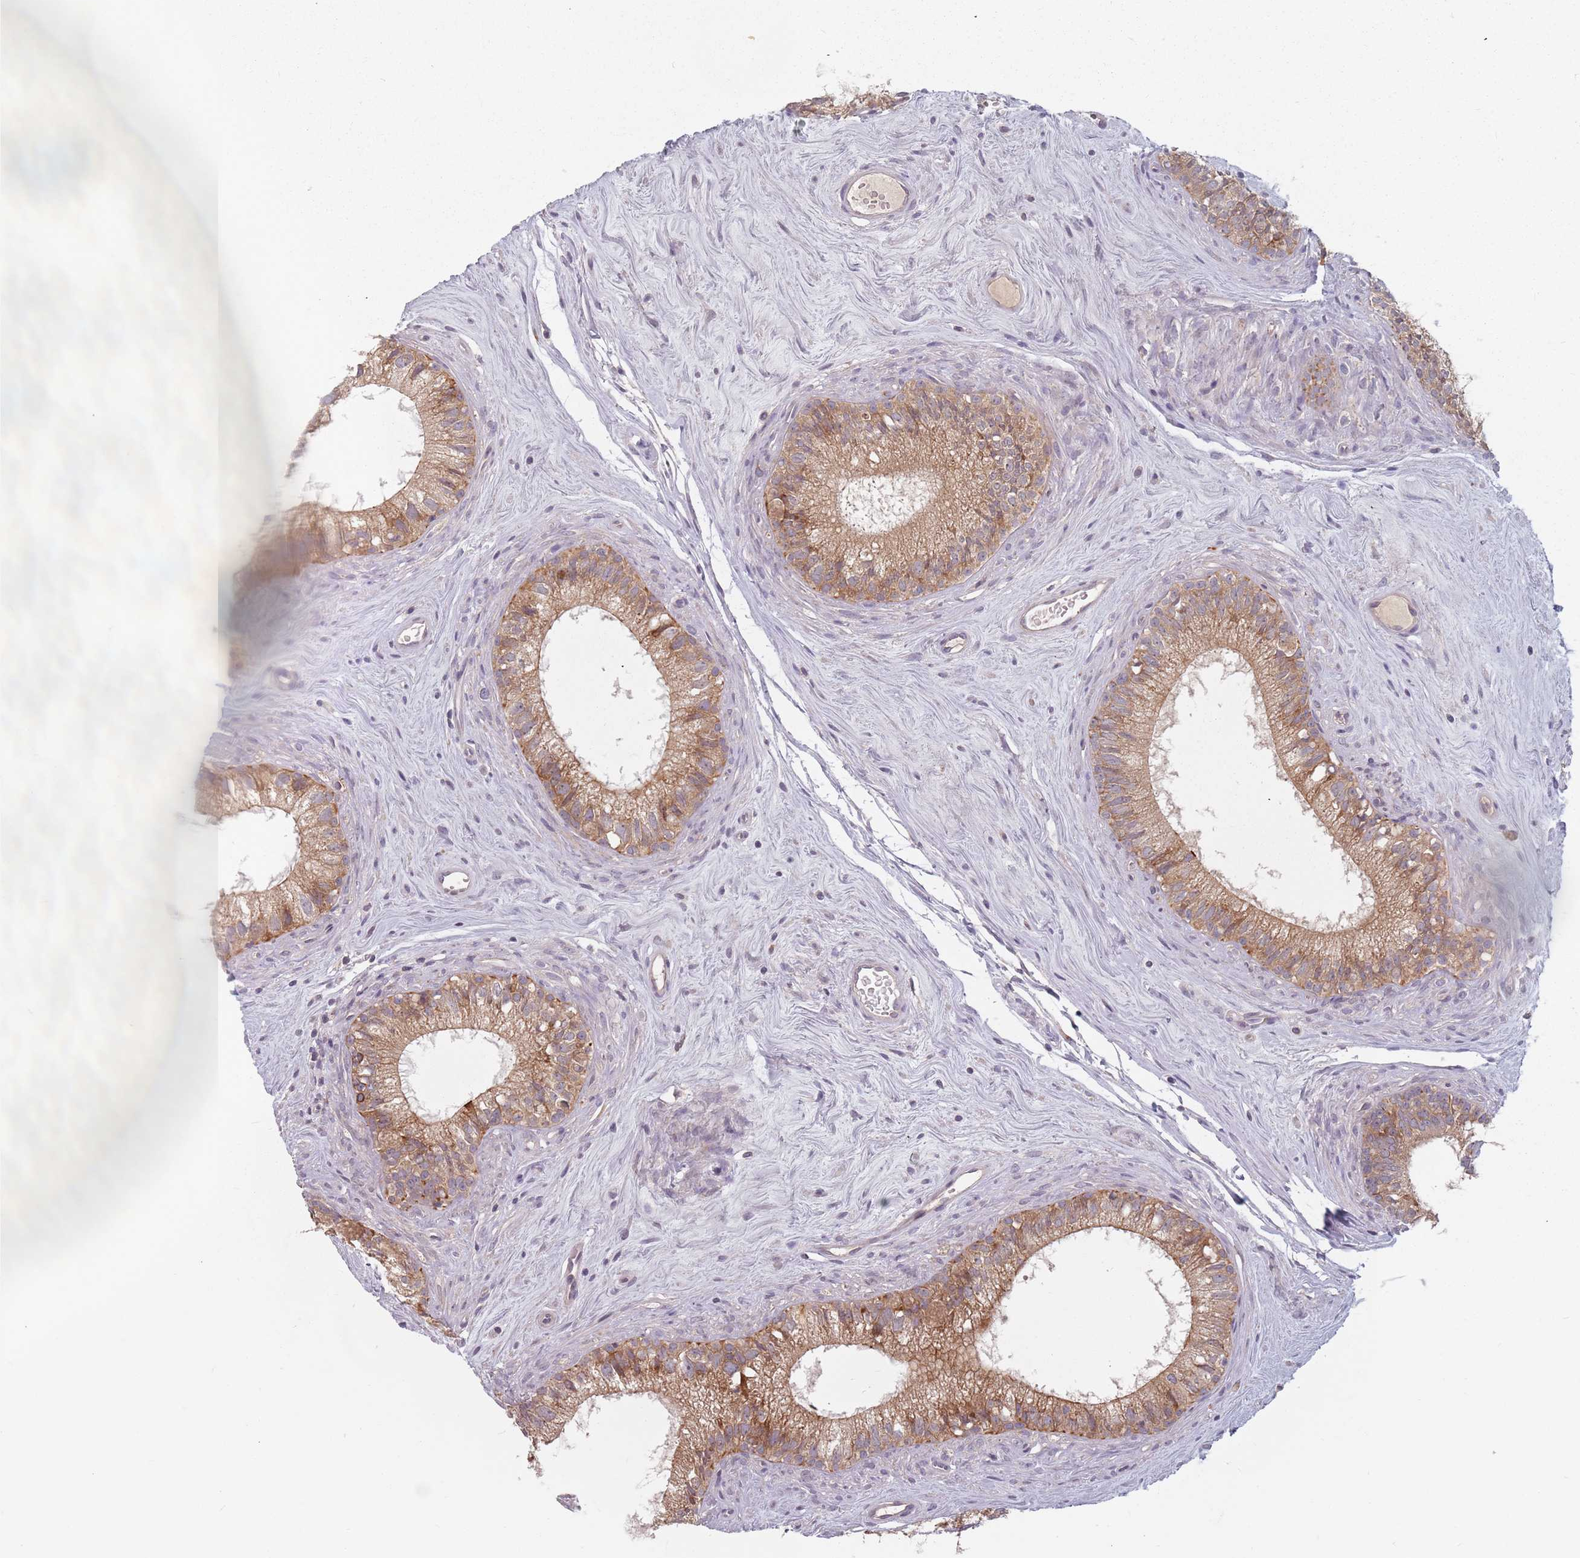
{"staining": {"intensity": "moderate", "quantity": ">75%", "location": "cytoplasmic/membranous"}, "tissue": "epididymis", "cell_type": "Glandular cells", "image_type": "normal", "snomed": [{"axis": "morphology", "description": "Normal tissue, NOS"}, {"axis": "topography", "description": "Epididymis"}], "caption": "IHC (DAB (3,3'-diaminobenzidine)) staining of benign human epididymis exhibits moderate cytoplasmic/membranous protein expression in about >75% of glandular cells. (Stains: DAB in brown, nuclei in blue, Microscopy: brightfield microscopy at high magnification).", "gene": "ADAL", "patient": {"sex": "male", "age": 71}}